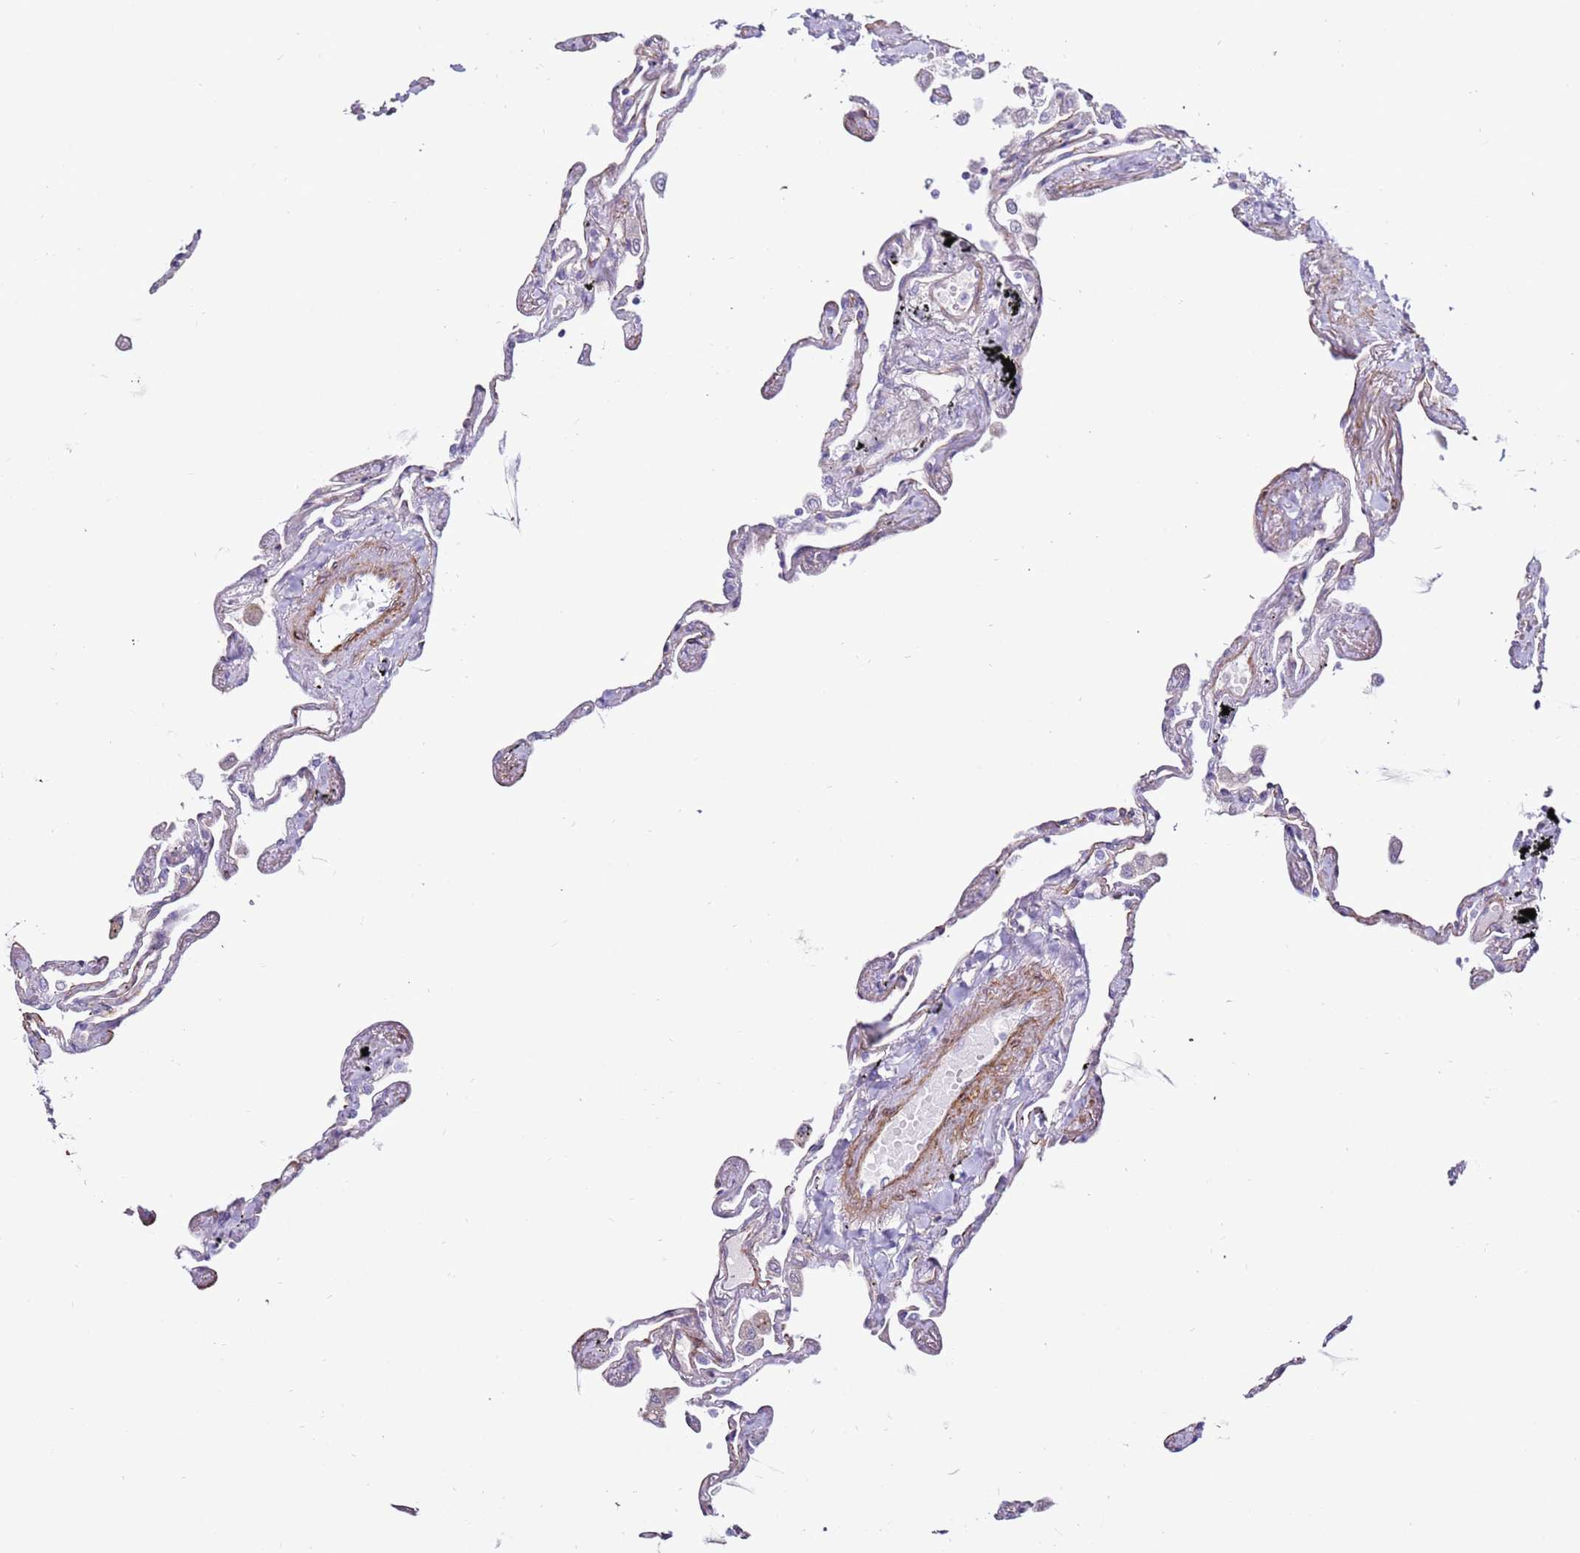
{"staining": {"intensity": "weak", "quantity": "<25%", "location": "cytoplasmic/membranous"}, "tissue": "lung", "cell_type": "Alveolar cells", "image_type": "normal", "snomed": [{"axis": "morphology", "description": "Normal tissue, NOS"}, {"axis": "topography", "description": "Lung"}], "caption": "Immunohistochemistry (IHC) of normal human lung displays no staining in alveolar cells.", "gene": "CLEC4M", "patient": {"sex": "female", "age": 67}}